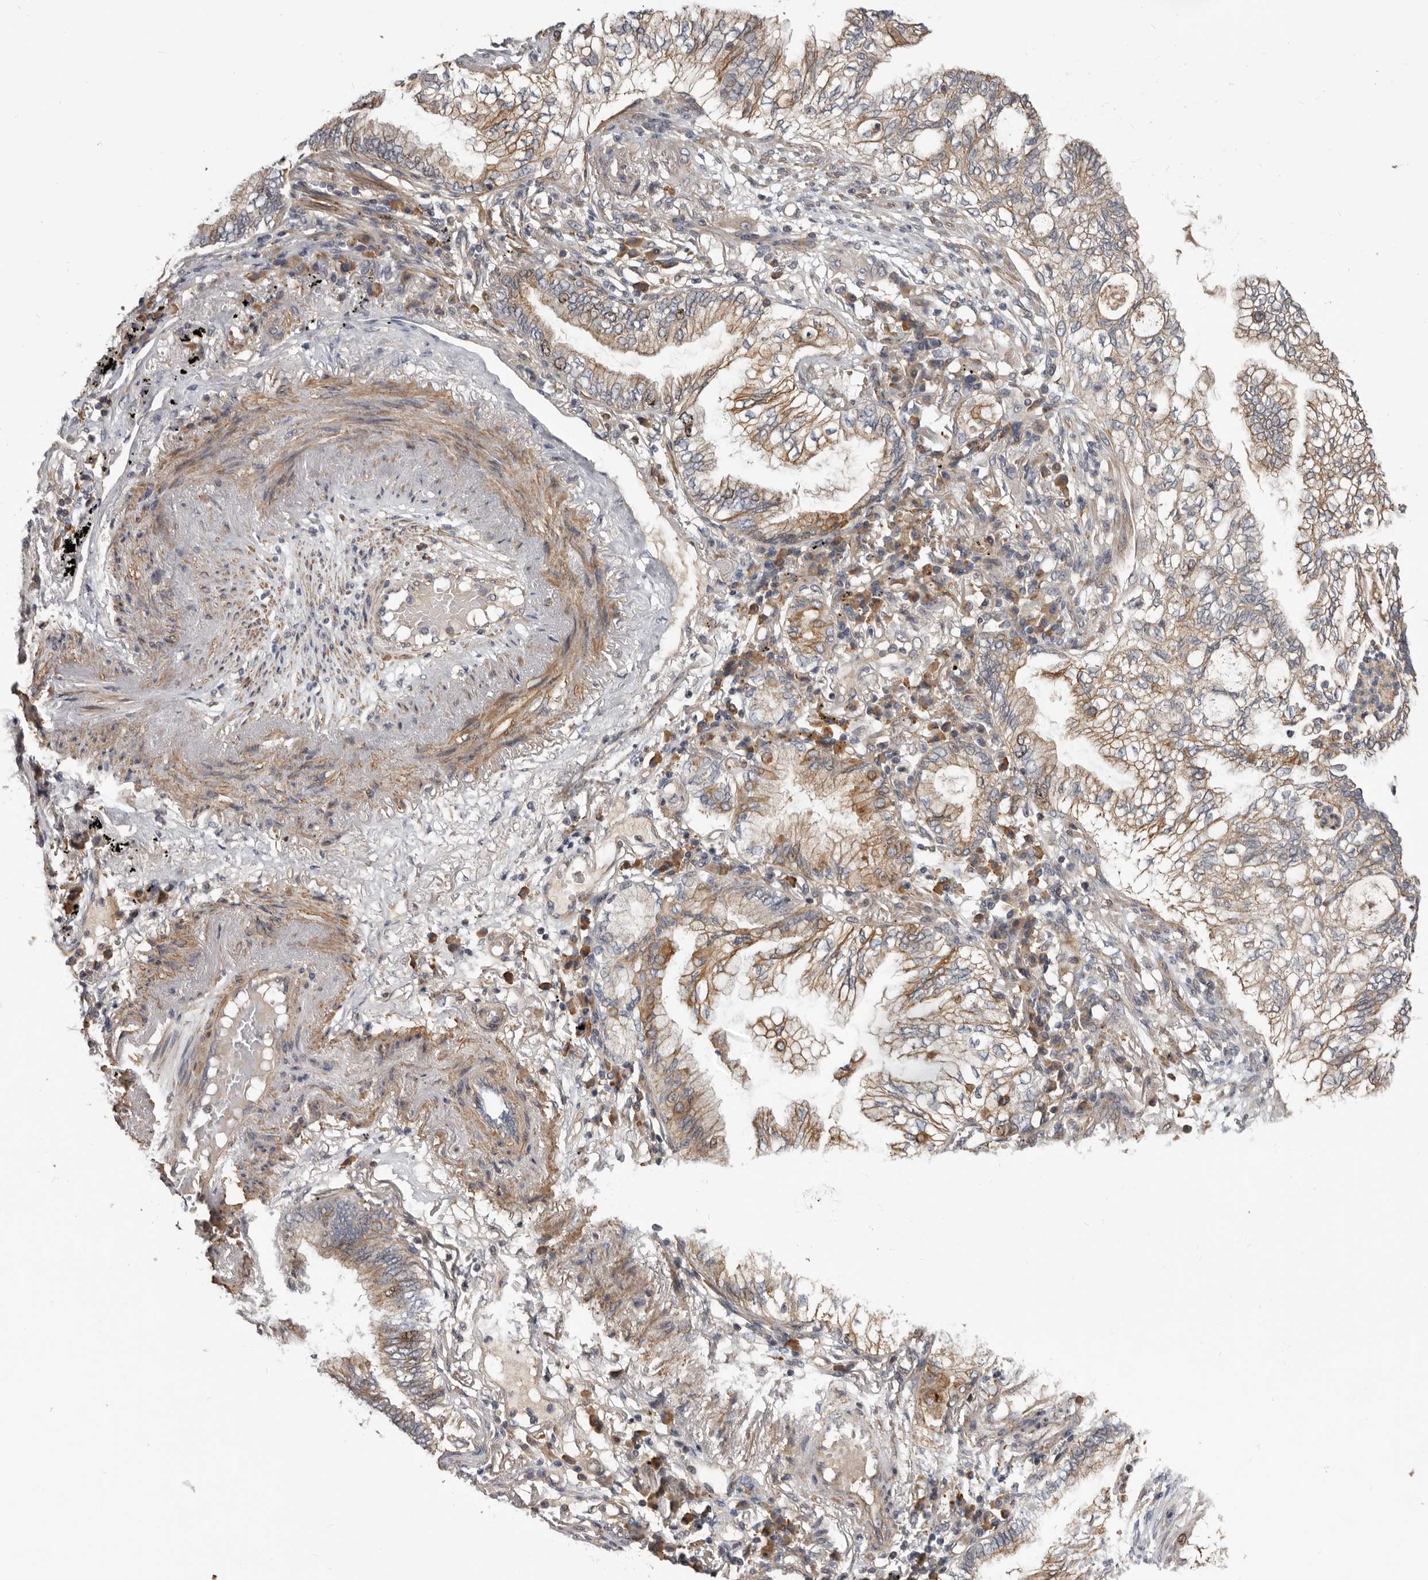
{"staining": {"intensity": "moderate", "quantity": ">75%", "location": "cytoplasmic/membranous"}, "tissue": "lung cancer", "cell_type": "Tumor cells", "image_type": "cancer", "snomed": [{"axis": "morphology", "description": "Adenocarcinoma, NOS"}, {"axis": "topography", "description": "Lung"}], "caption": "Immunohistochemistry (IHC) (DAB) staining of human lung adenocarcinoma reveals moderate cytoplasmic/membranous protein positivity in approximately >75% of tumor cells. Using DAB (3,3'-diaminobenzidine) (brown) and hematoxylin (blue) stains, captured at high magnification using brightfield microscopy.", "gene": "CDCA8", "patient": {"sex": "female", "age": 70}}